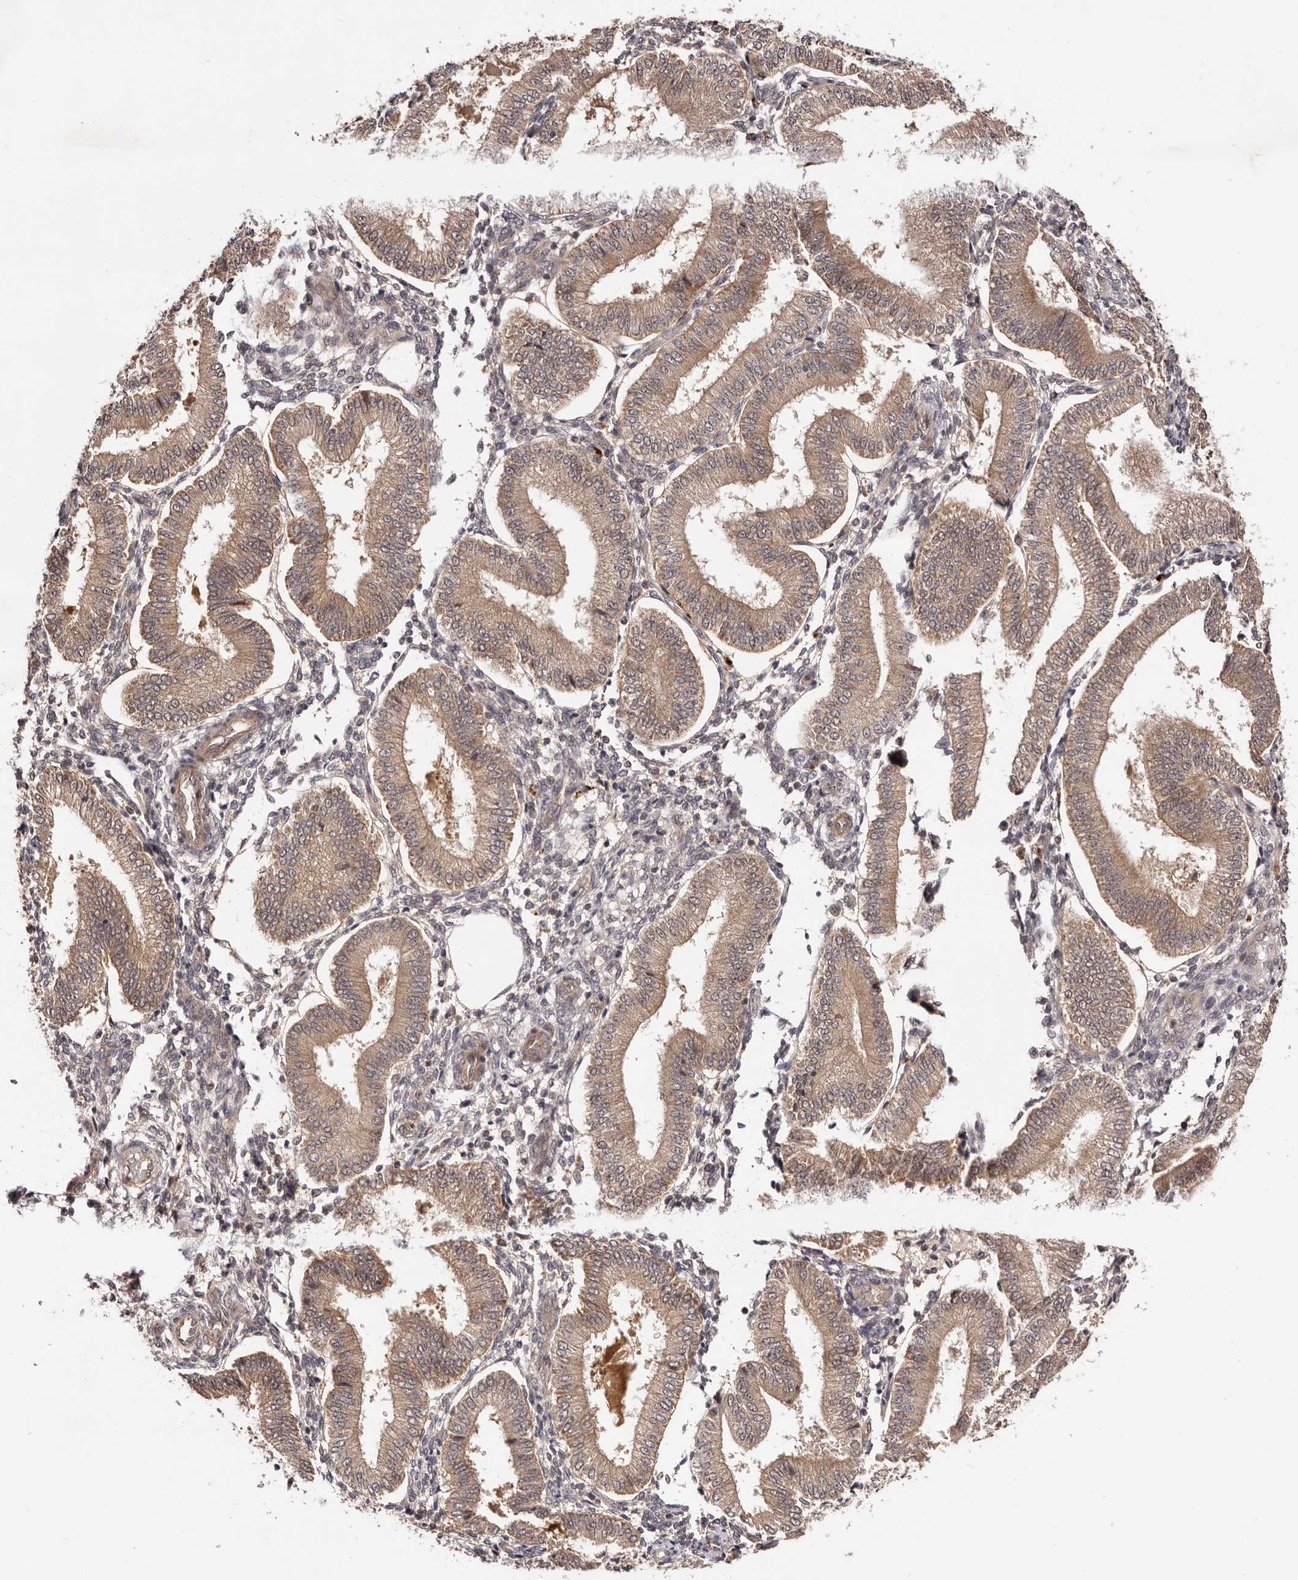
{"staining": {"intensity": "negative", "quantity": "none", "location": "none"}, "tissue": "endometrium", "cell_type": "Cells in endometrial stroma", "image_type": "normal", "snomed": [{"axis": "morphology", "description": "Normal tissue, NOS"}, {"axis": "topography", "description": "Endometrium"}], "caption": "This is a histopathology image of immunohistochemistry staining of normal endometrium, which shows no staining in cells in endometrial stroma. (Stains: DAB immunohistochemistry with hematoxylin counter stain, Microscopy: brightfield microscopy at high magnification).", "gene": "MDP1", "patient": {"sex": "female", "age": 39}}